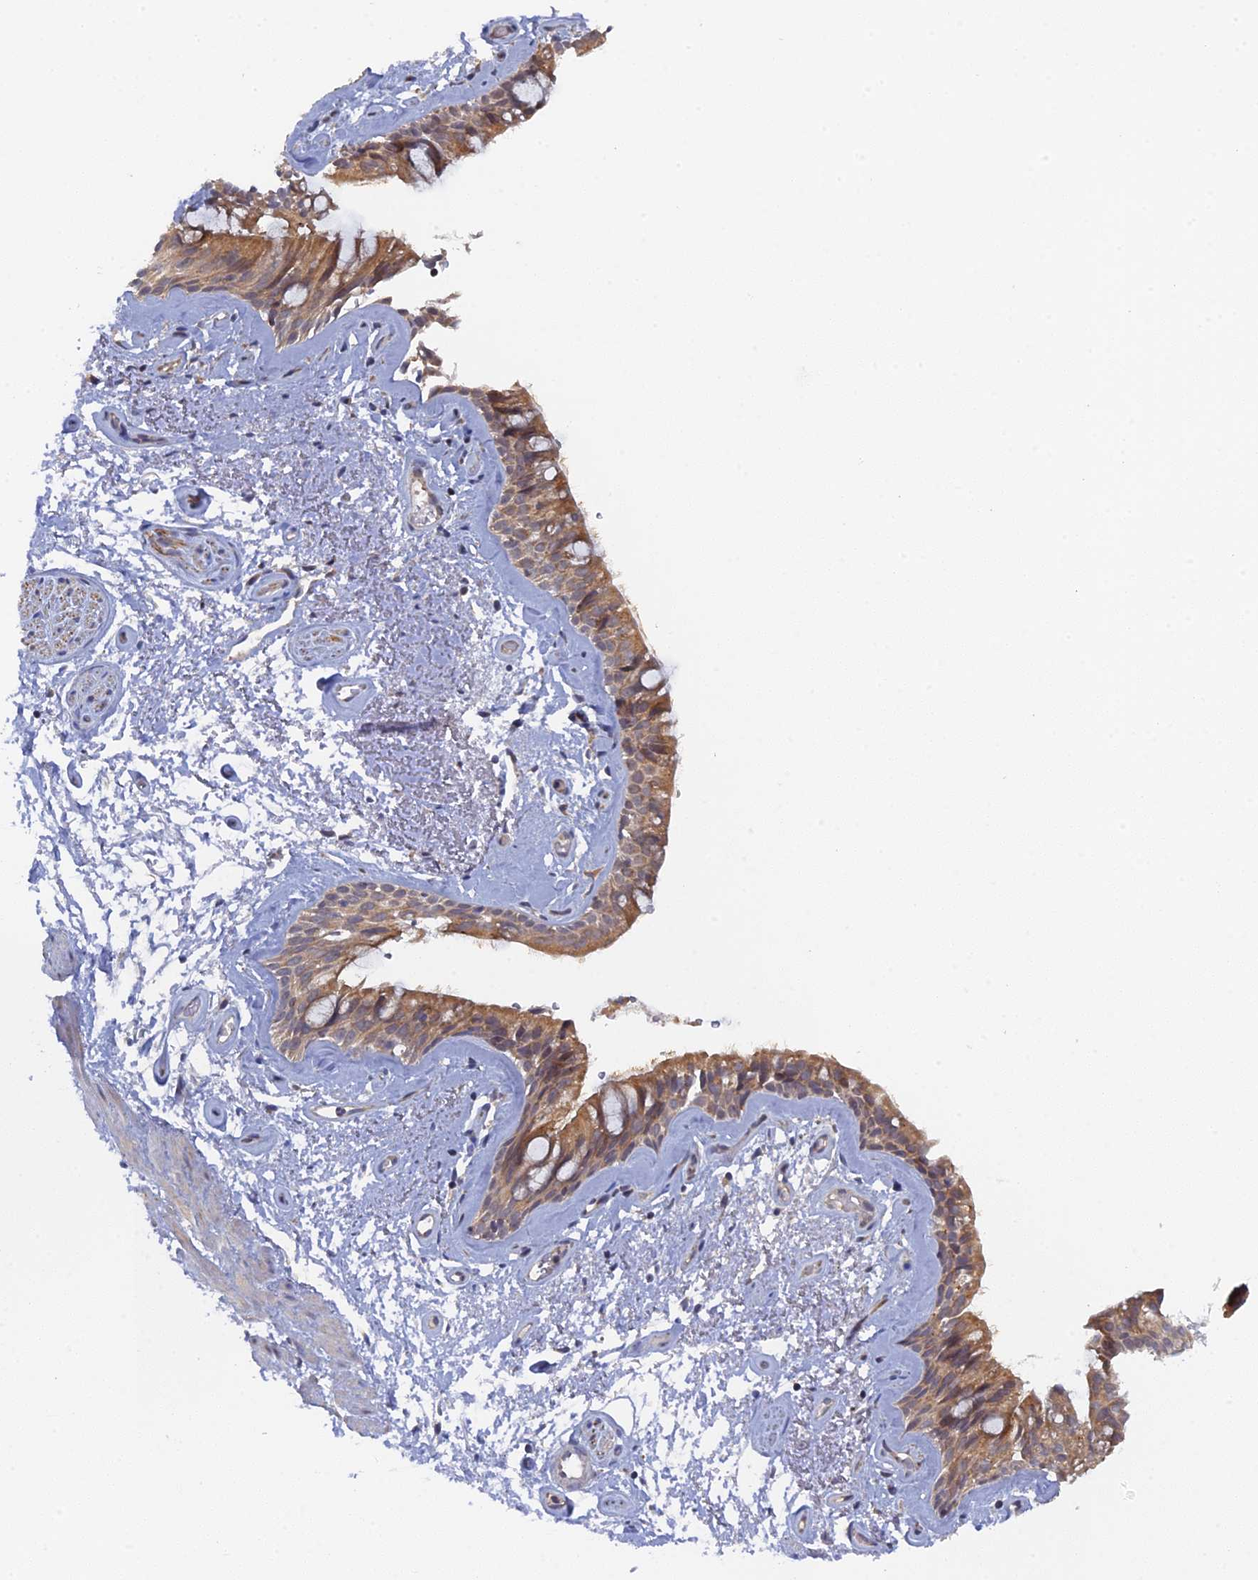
{"staining": {"intensity": "moderate", "quantity": ">75%", "location": "cytoplasmic/membranous"}, "tissue": "bronchus", "cell_type": "Respiratory epithelial cells", "image_type": "normal", "snomed": [{"axis": "morphology", "description": "Normal tissue, NOS"}, {"axis": "topography", "description": "Cartilage tissue"}, {"axis": "topography", "description": "Bronchus"}], "caption": "Respiratory epithelial cells show medium levels of moderate cytoplasmic/membranous expression in approximately >75% of cells in benign human bronchus.", "gene": "MIGA2", "patient": {"sex": "female", "age": 66}}